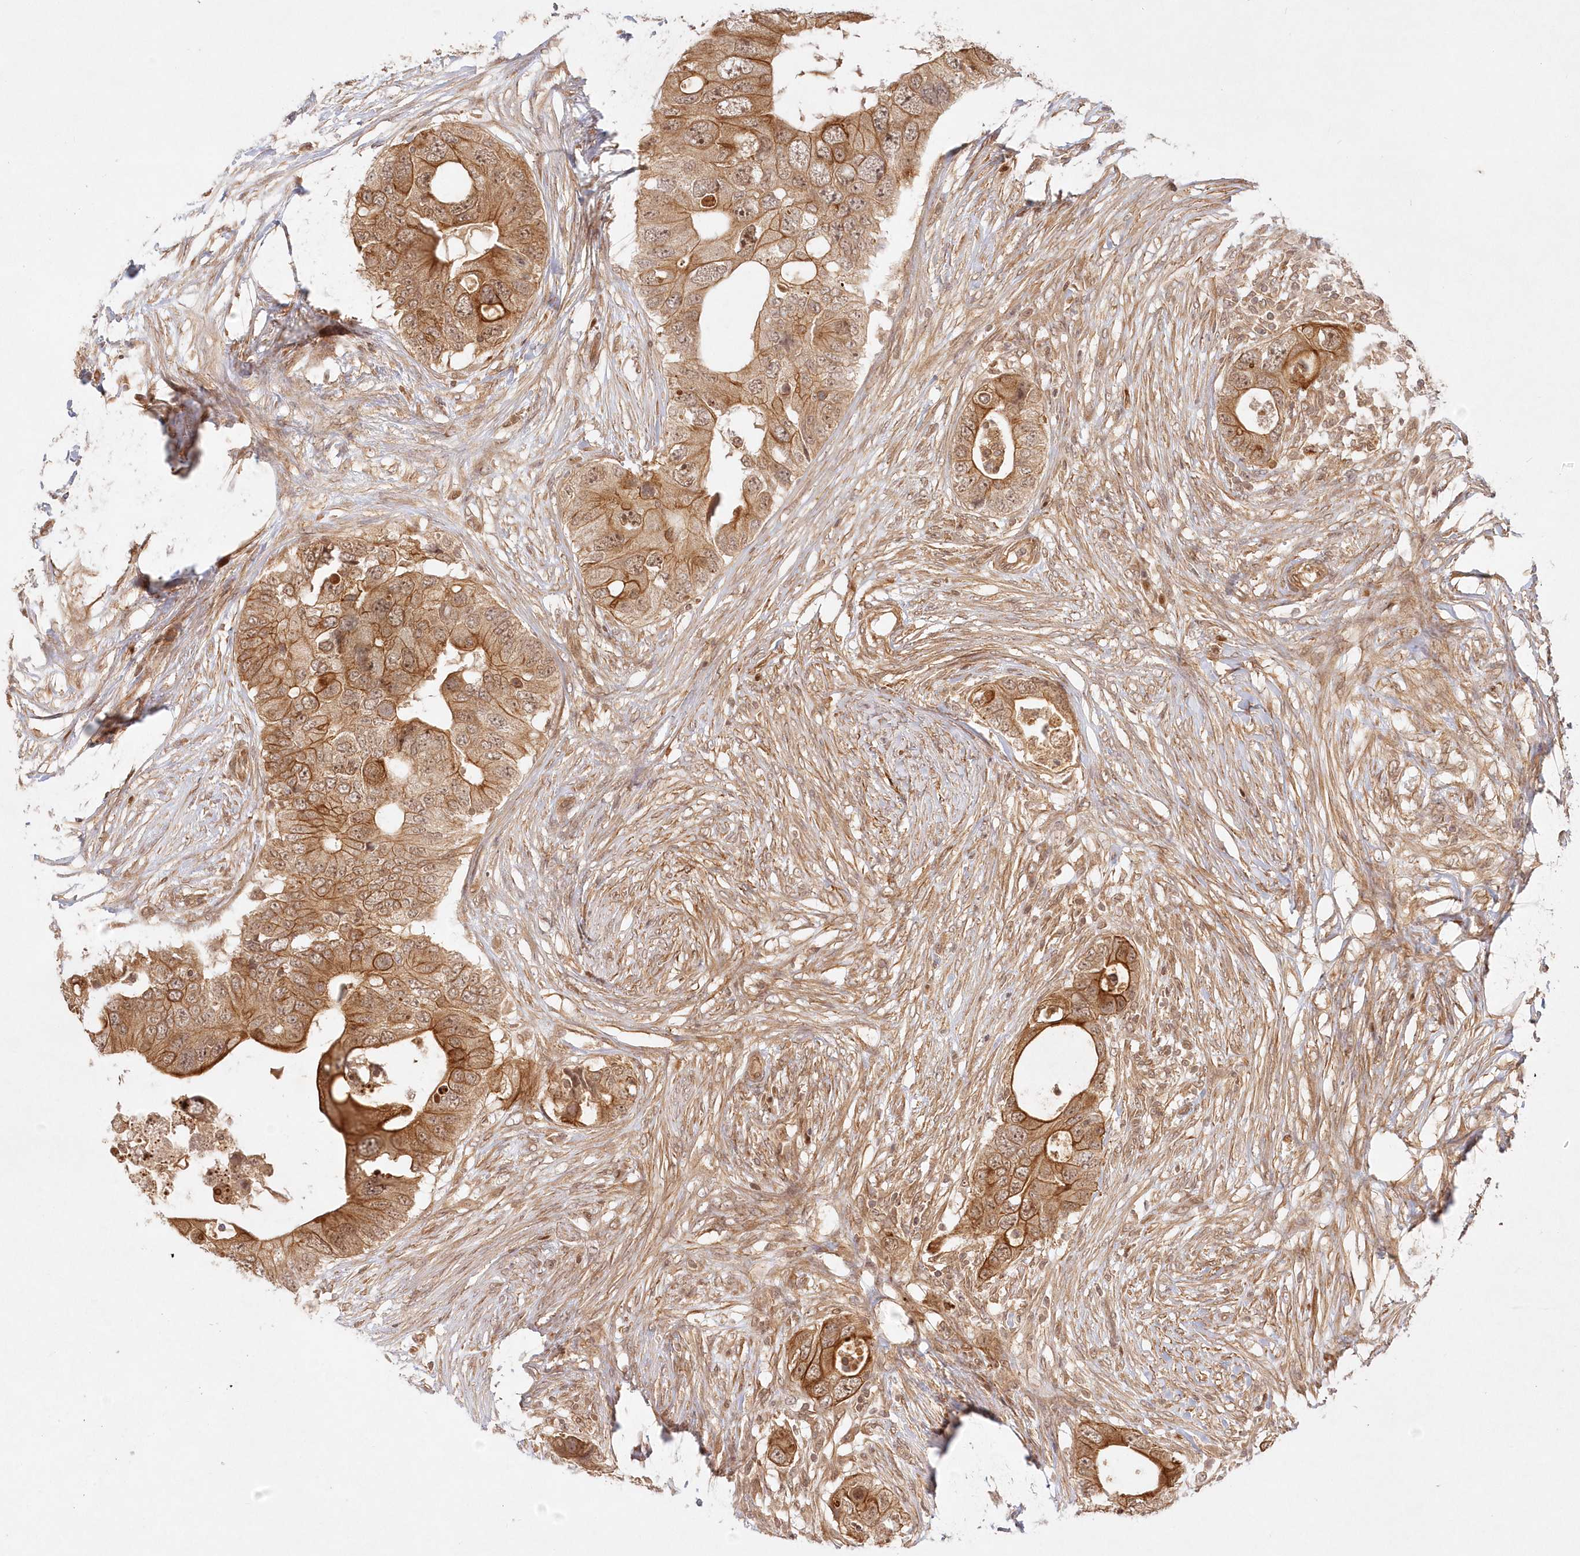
{"staining": {"intensity": "moderate", "quantity": ">75%", "location": "cytoplasmic/membranous"}, "tissue": "colorectal cancer", "cell_type": "Tumor cells", "image_type": "cancer", "snomed": [{"axis": "morphology", "description": "Adenocarcinoma, NOS"}, {"axis": "topography", "description": "Colon"}], "caption": "Adenocarcinoma (colorectal) stained for a protein (brown) demonstrates moderate cytoplasmic/membranous positive expression in approximately >75% of tumor cells.", "gene": "KIAA0232", "patient": {"sex": "male", "age": 71}}